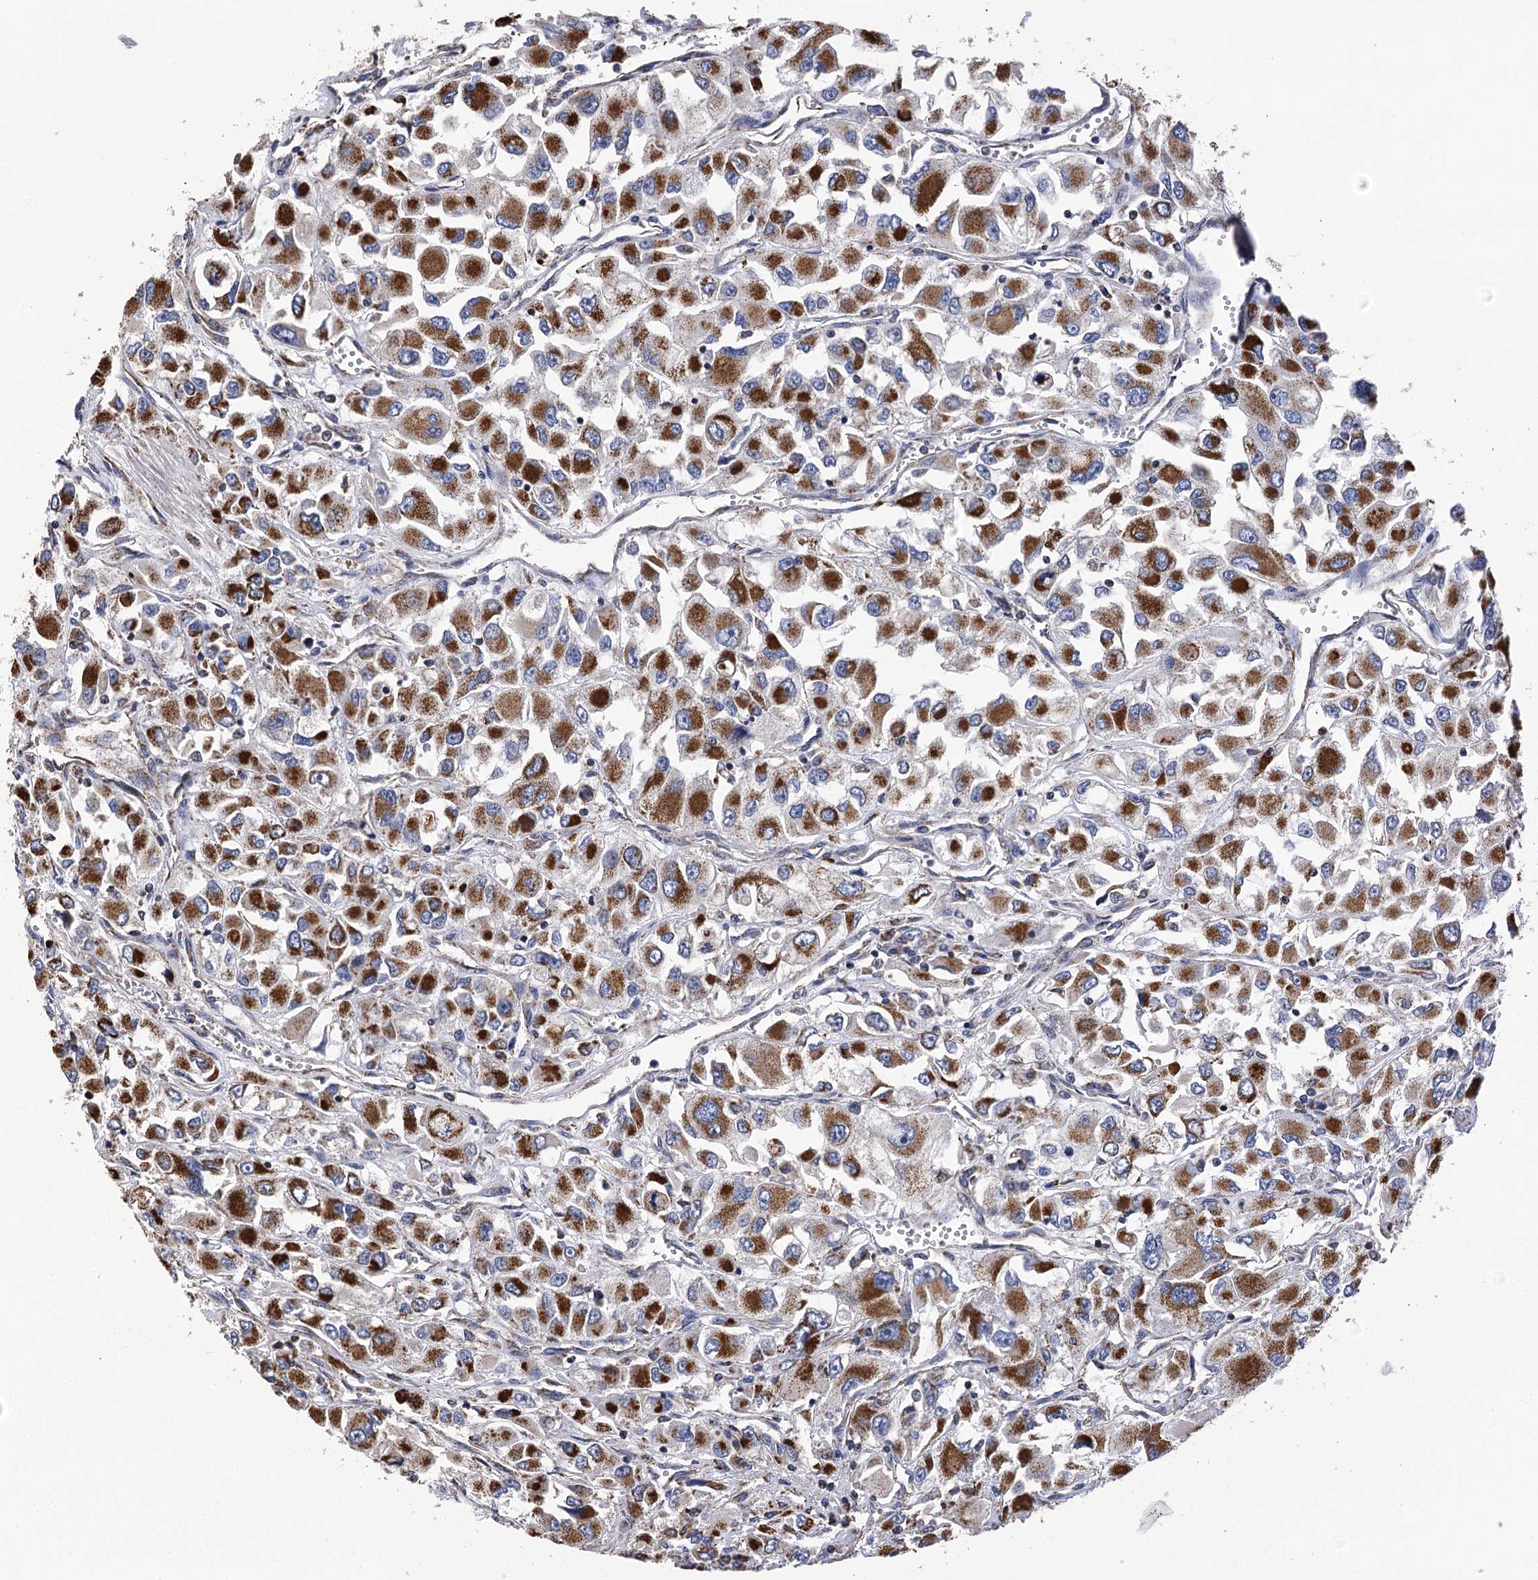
{"staining": {"intensity": "strong", "quantity": ">75%", "location": "cytoplasmic/membranous"}, "tissue": "renal cancer", "cell_type": "Tumor cells", "image_type": "cancer", "snomed": [{"axis": "morphology", "description": "Adenocarcinoma, NOS"}, {"axis": "topography", "description": "Kidney"}], "caption": "Strong cytoplasmic/membranous expression is seen in approximately >75% of tumor cells in renal cancer (adenocarcinoma).", "gene": "CCDC73", "patient": {"sex": "female", "age": 52}}